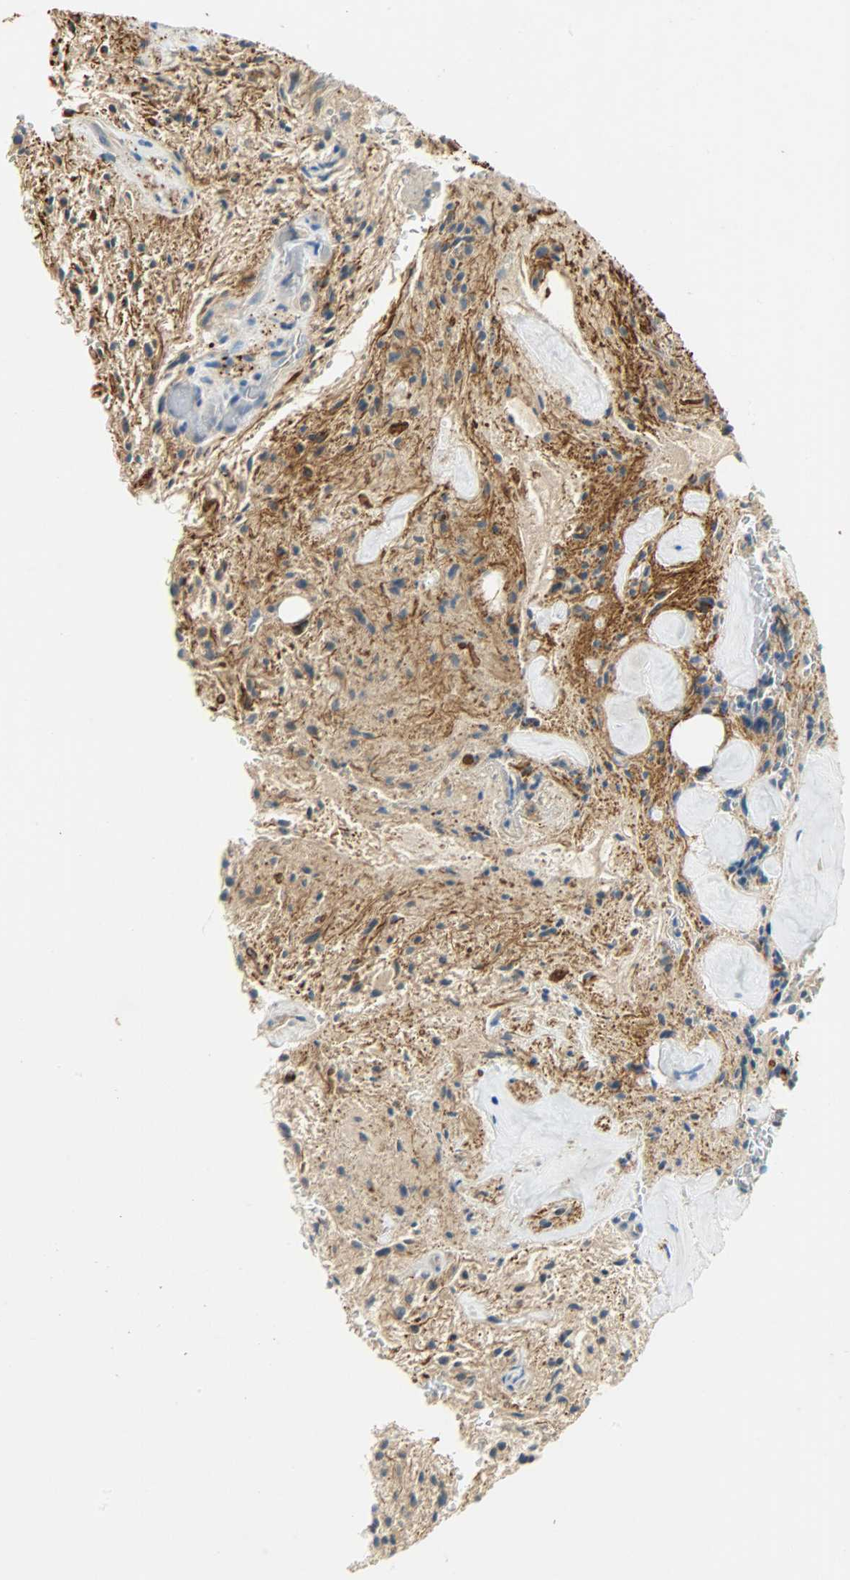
{"staining": {"intensity": "moderate", "quantity": ">75%", "location": "cytoplasmic/membranous"}, "tissue": "glioma", "cell_type": "Tumor cells", "image_type": "cancer", "snomed": [{"axis": "morphology", "description": "Glioma, malignant, NOS"}, {"axis": "topography", "description": "Cerebellum"}], "caption": "IHC histopathology image of neoplastic tissue: malignant glioma stained using immunohistochemistry displays medium levels of moderate protein expression localized specifically in the cytoplasmic/membranous of tumor cells, appearing as a cytoplasmic/membranous brown color.", "gene": "DSG2", "patient": {"sex": "female", "age": 10}}